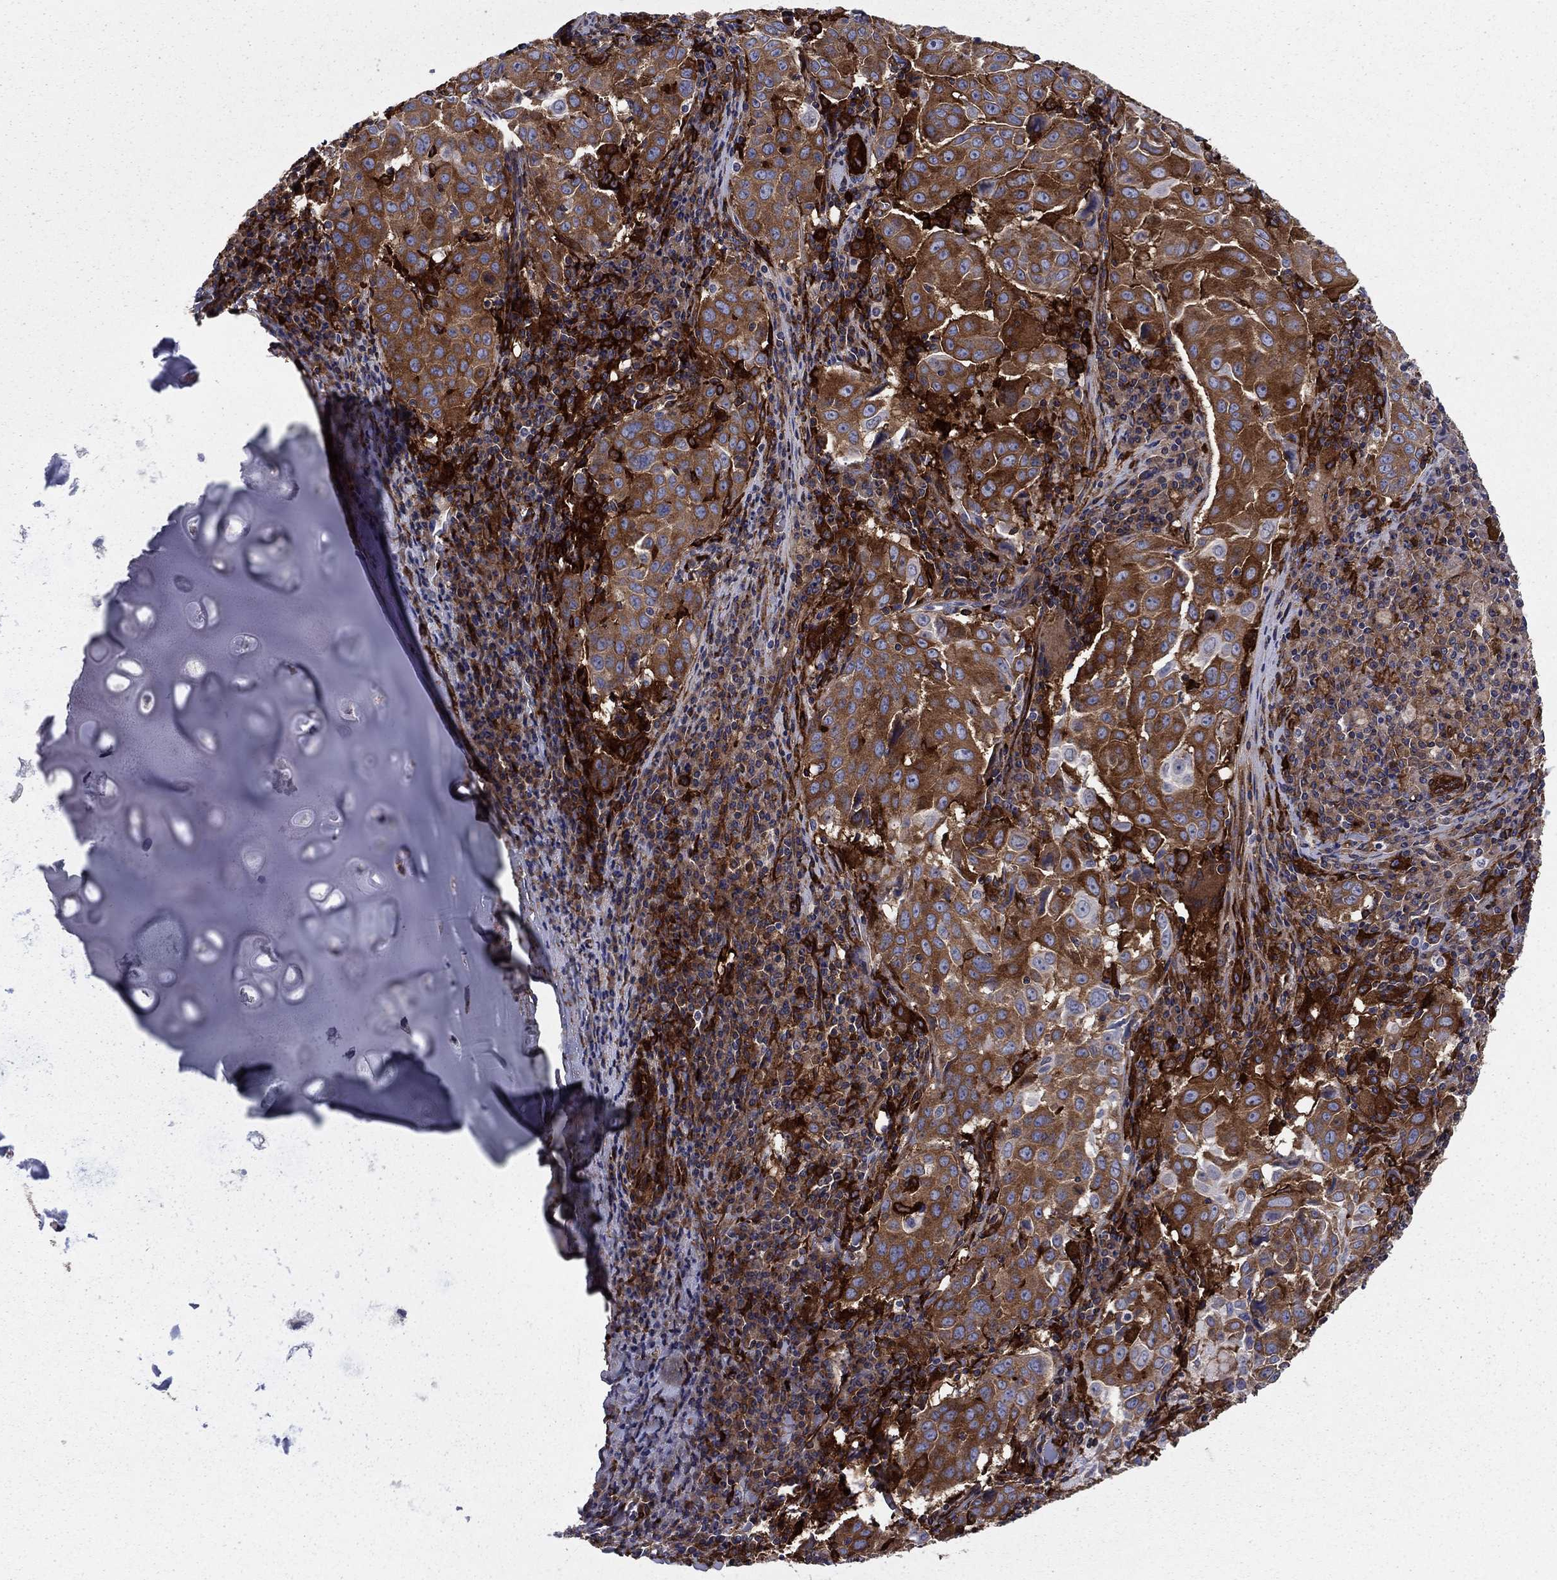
{"staining": {"intensity": "strong", "quantity": ">75%", "location": "cytoplasmic/membranous"}, "tissue": "lung cancer", "cell_type": "Tumor cells", "image_type": "cancer", "snomed": [{"axis": "morphology", "description": "Squamous cell carcinoma, NOS"}, {"axis": "topography", "description": "Lung"}], "caption": "The histopathology image displays staining of lung cancer, revealing strong cytoplasmic/membranous protein expression (brown color) within tumor cells.", "gene": "EHBP1L1", "patient": {"sex": "male", "age": 57}}